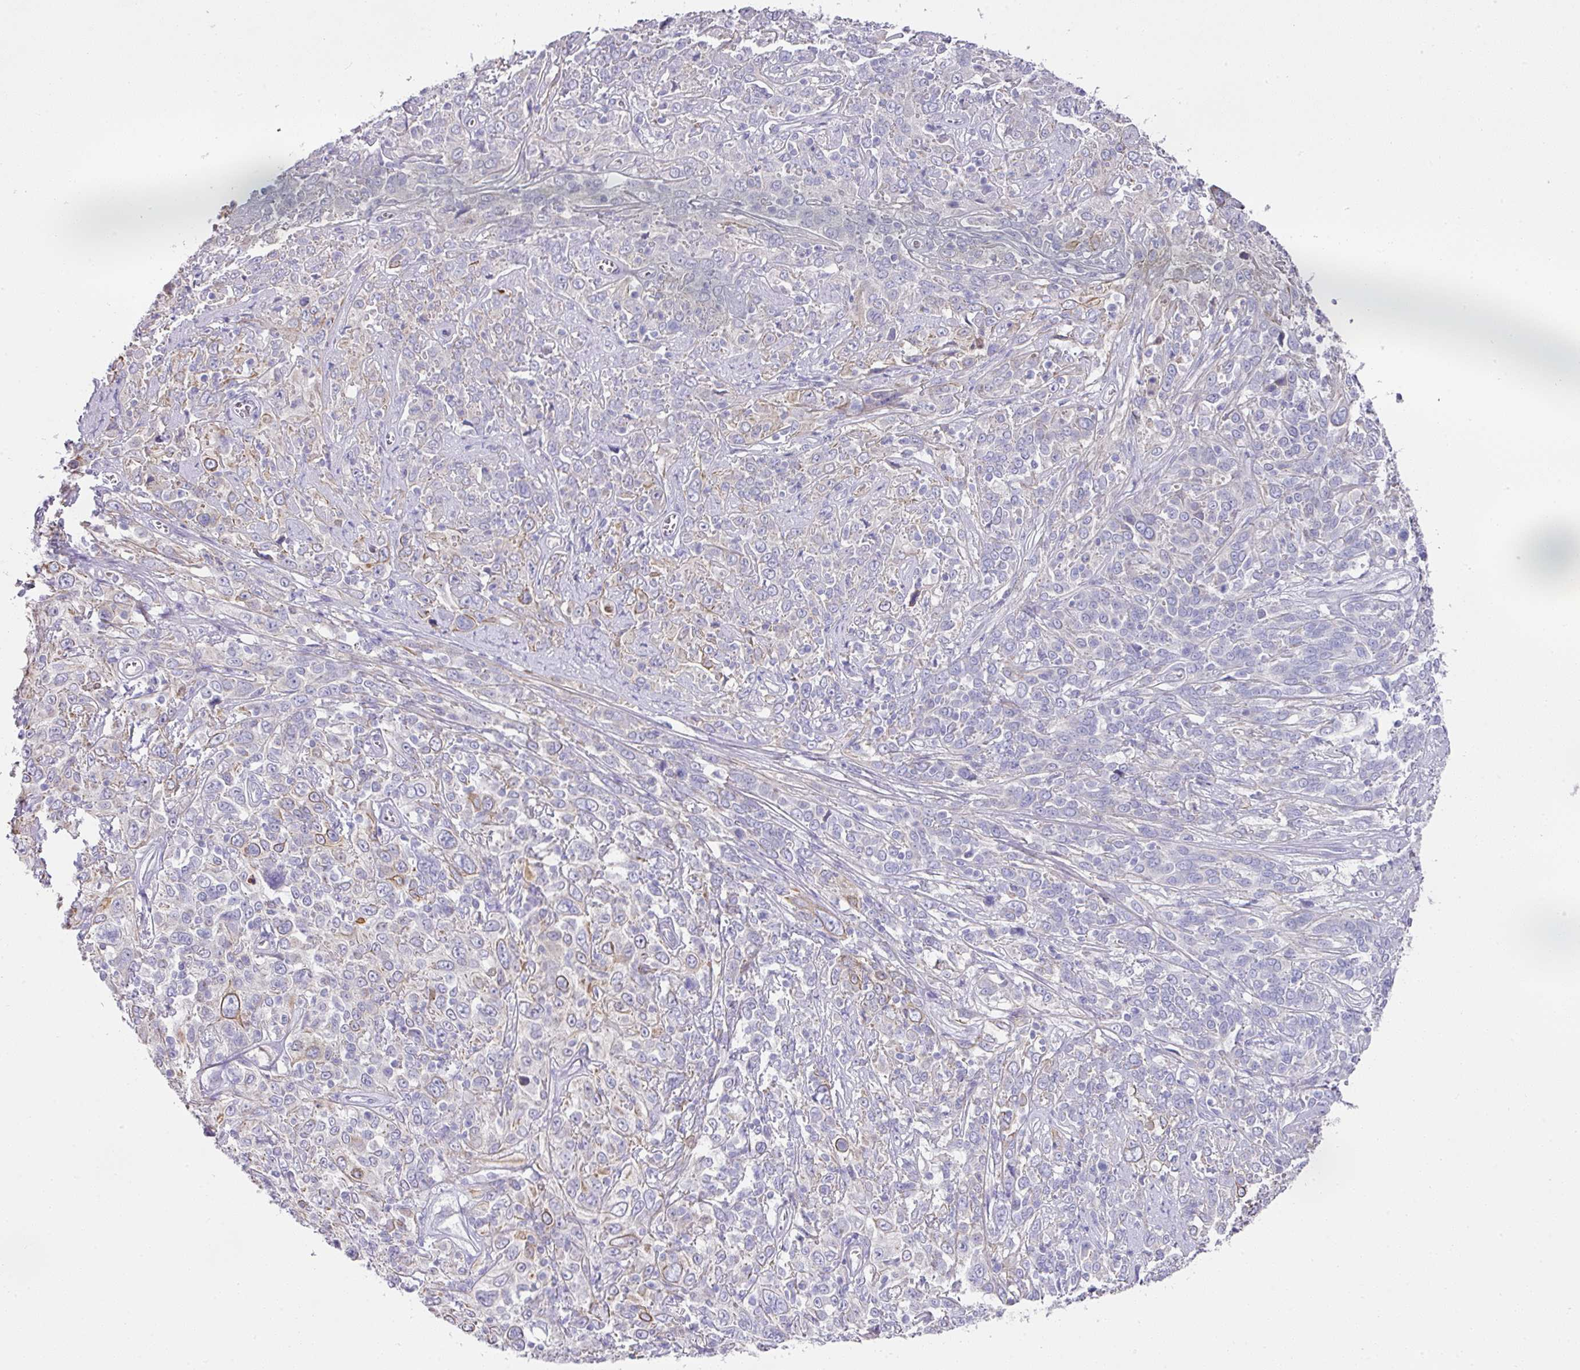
{"staining": {"intensity": "weak", "quantity": "<25%", "location": "cytoplasmic/membranous"}, "tissue": "cervical cancer", "cell_type": "Tumor cells", "image_type": "cancer", "snomed": [{"axis": "morphology", "description": "Squamous cell carcinoma, NOS"}, {"axis": "topography", "description": "Cervix"}], "caption": "Protein analysis of cervical squamous cell carcinoma exhibits no significant positivity in tumor cells. (Brightfield microscopy of DAB immunohistochemistry (IHC) at high magnification).", "gene": "TARM1", "patient": {"sex": "female", "age": 46}}